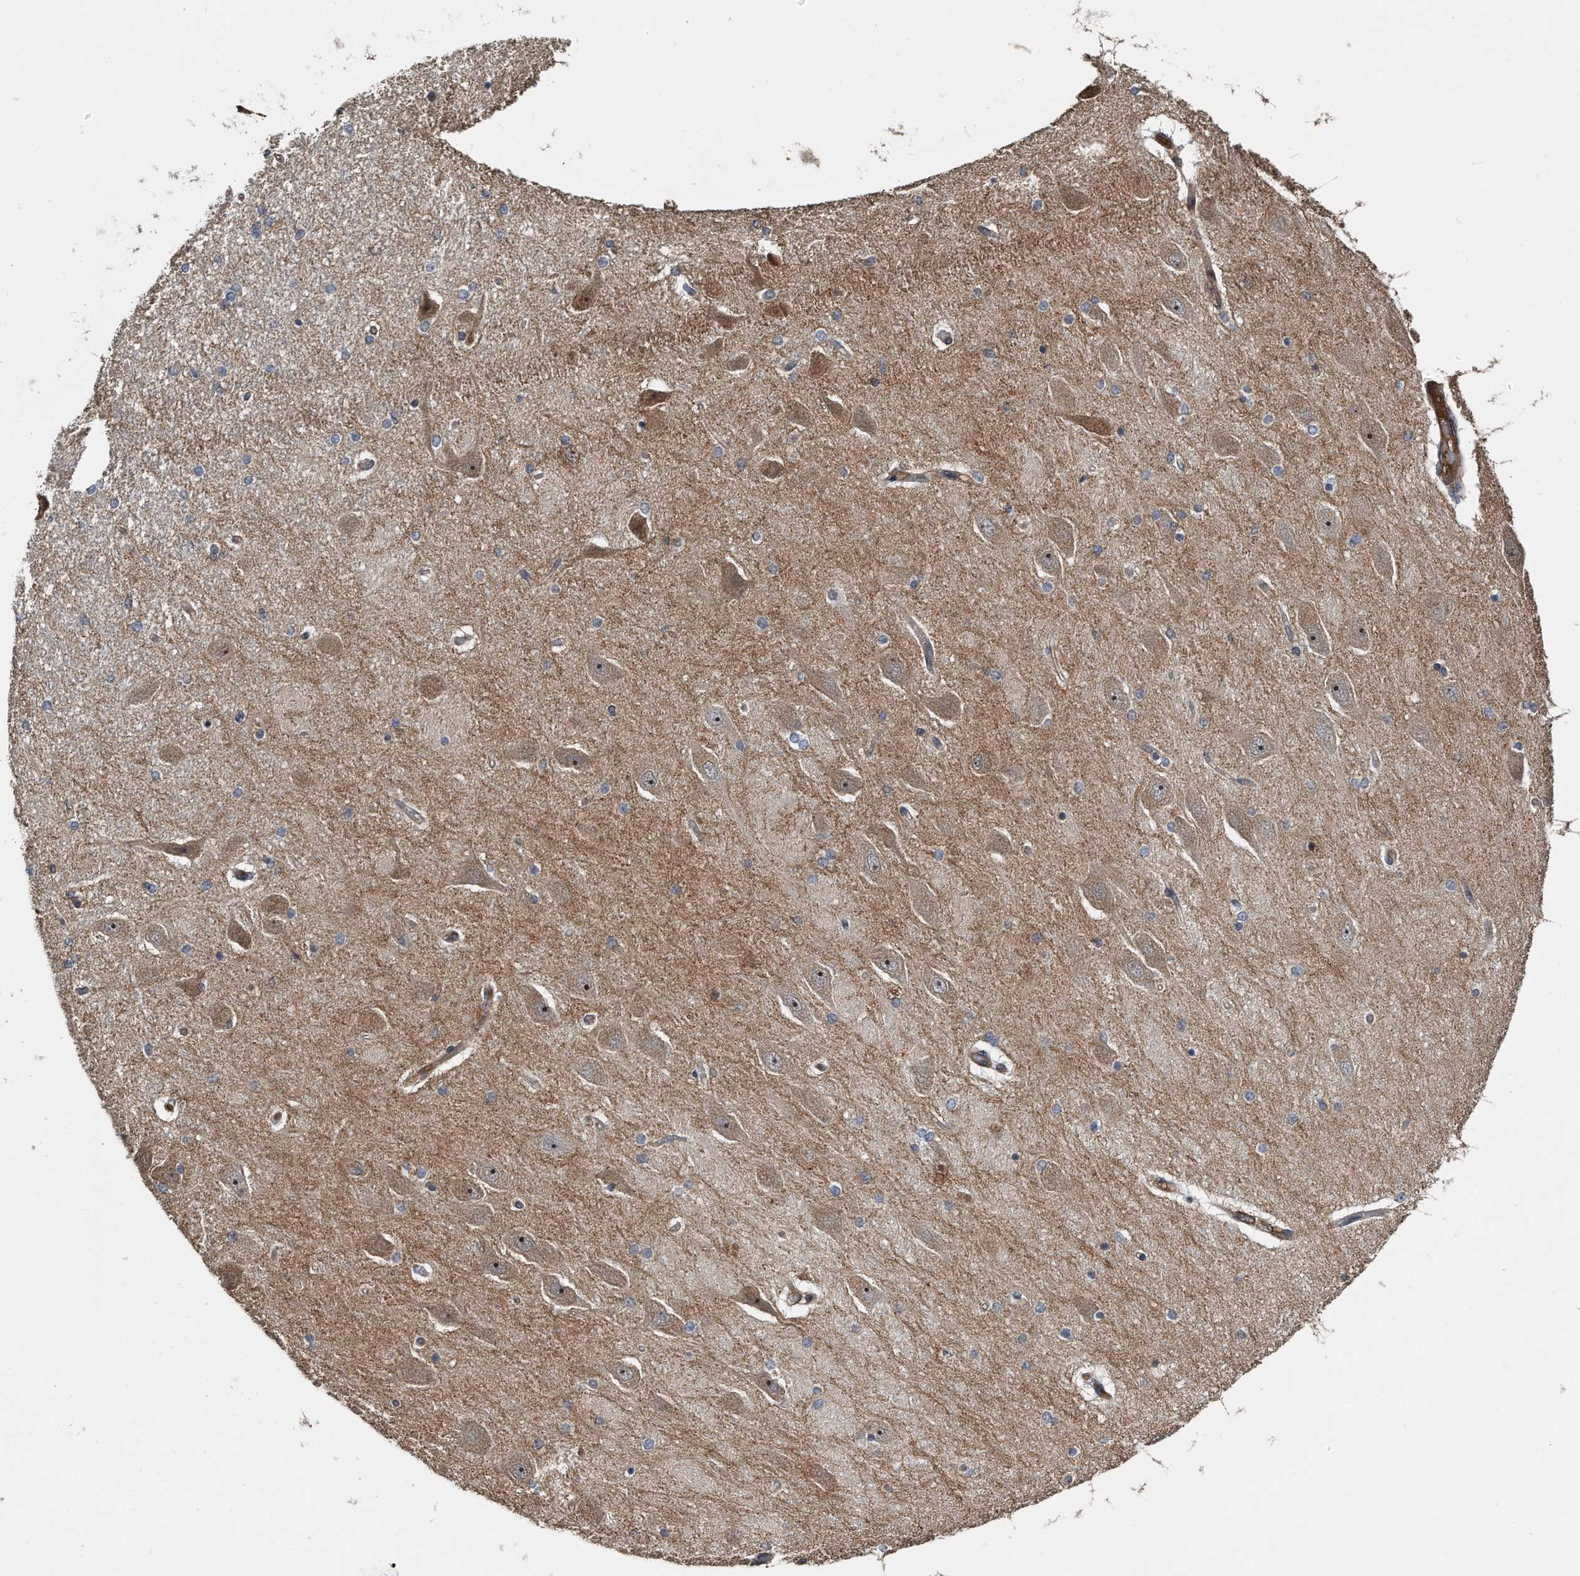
{"staining": {"intensity": "weak", "quantity": "<25%", "location": "cytoplasmic/membranous"}, "tissue": "hippocampus", "cell_type": "Glial cells", "image_type": "normal", "snomed": [{"axis": "morphology", "description": "Normal tissue, NOS"}, {"axis": "topography", "description": "Hippocampus"}], "caption": "Glial cells show no significant expression in normal hippocampus.", "gene": "KCND3", "patient": {"sex": "female", "age": 54}}